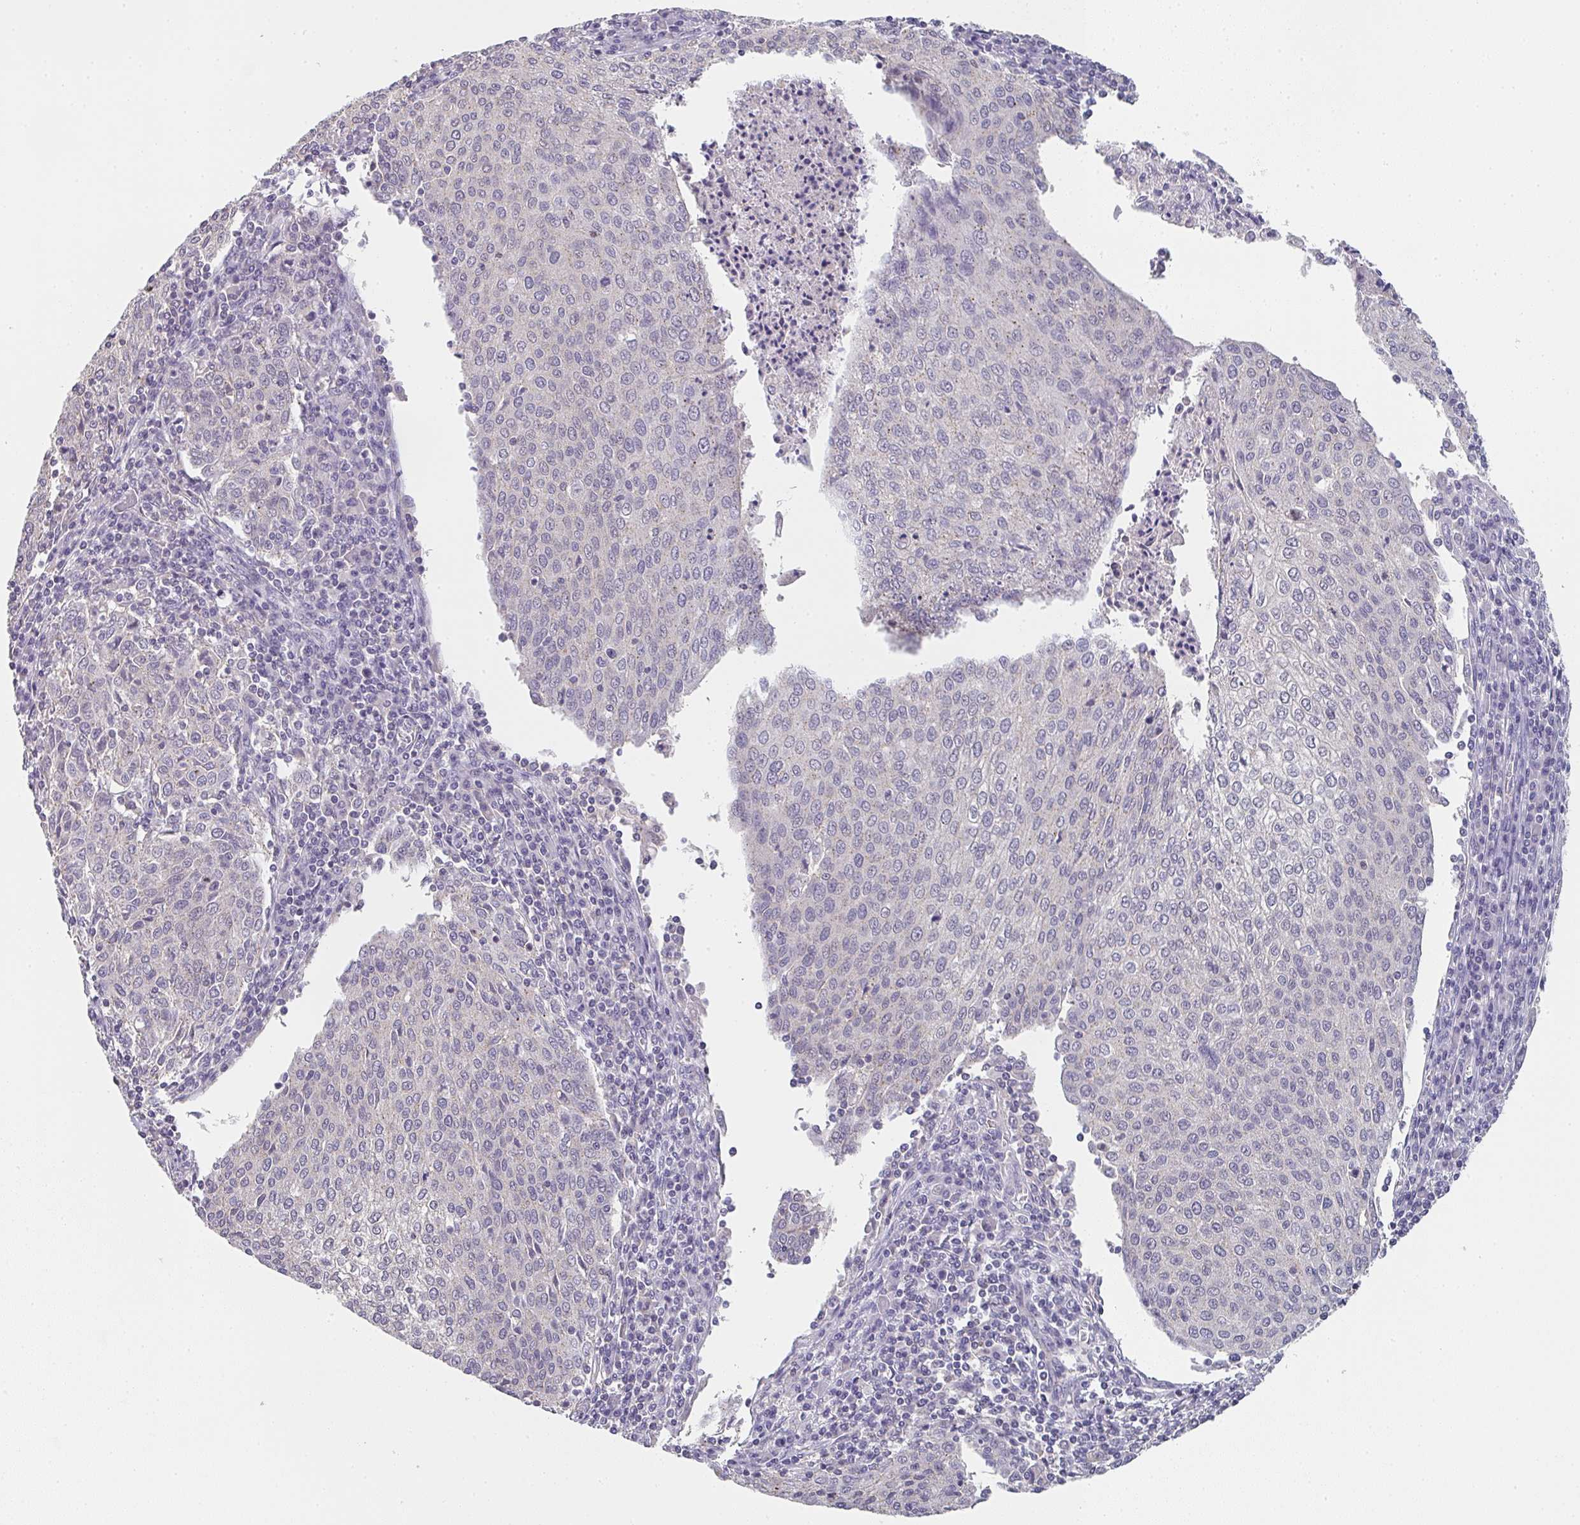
{"staining": {"intensity": "negative", "quantity": "none", "location": "none"}, "tissue": "cervical cancer", "cell_type": "Tumor cells", "image_type": "cancer", "snomed": [{"axis": "morphology", "description": "Squamous cell carcinoma, NOS"}, {"axis": "topography", "description": "Cervix"}], "caption": "An image of human cervical cancer is negative for staining in tumor cells. (Brightfield microscopy of DAB immunohistochemistry (IHC) at high magnification).", "gene": "CHMP5", "patient": {"sex": "female", "age": 46}}